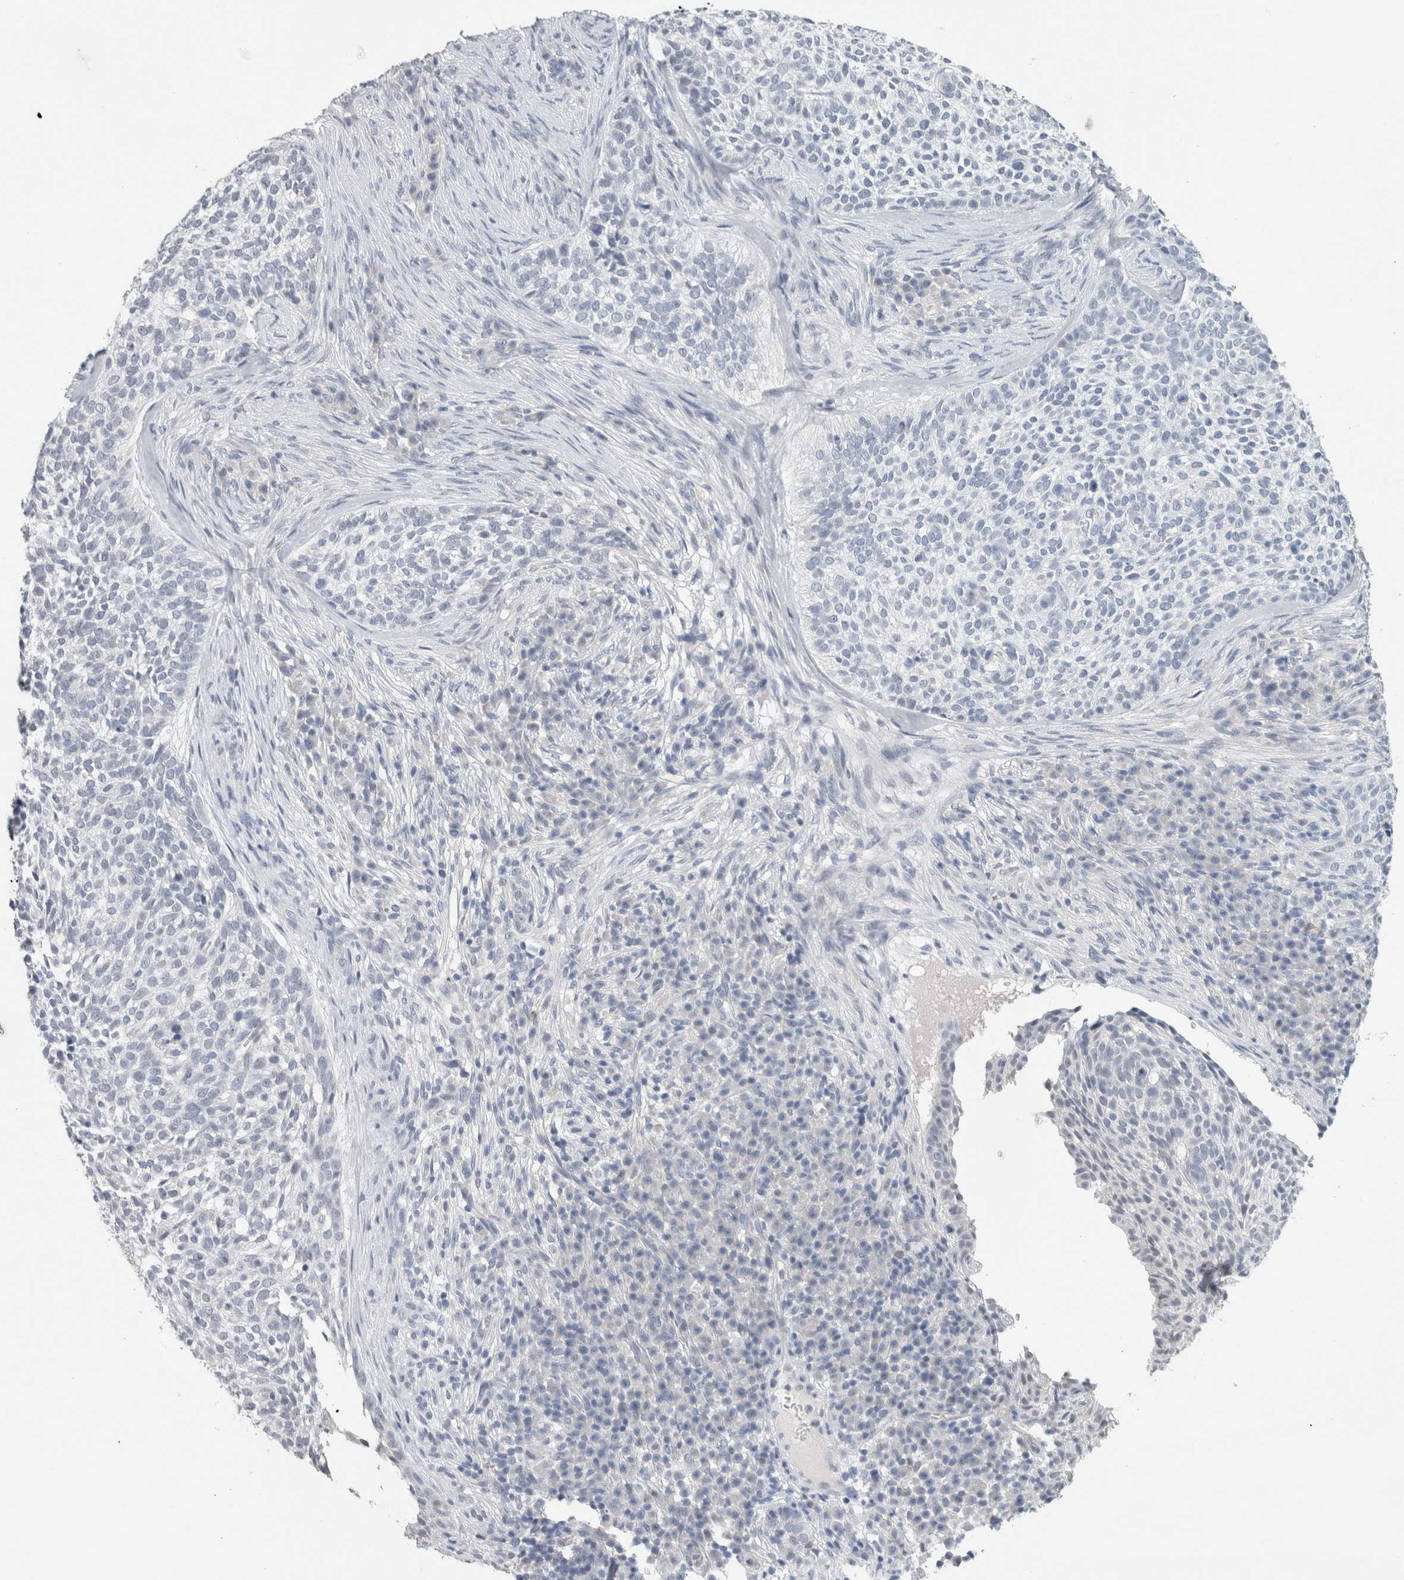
{"staining": {"intensity": "negative", "quantity": "none", "location": "none"}, "tissue": "skin cancer", "cell_type": "Tumor cells", "image_type": "cancer", "snomed": [{"axis": "morphology", "description": "Basal cell carcinoma"}, {"axis": "topography", "description": "Skin"}], "caption": "High magnification brightfield microscopy of skin cancer (basal cell carcinoma) stained with DAB (brown) and counterstained with hematoxylin (blue): tumor cells show no significant staining.", "gene": "TONSL", "patient": {"sex": "female", "age": 64}}